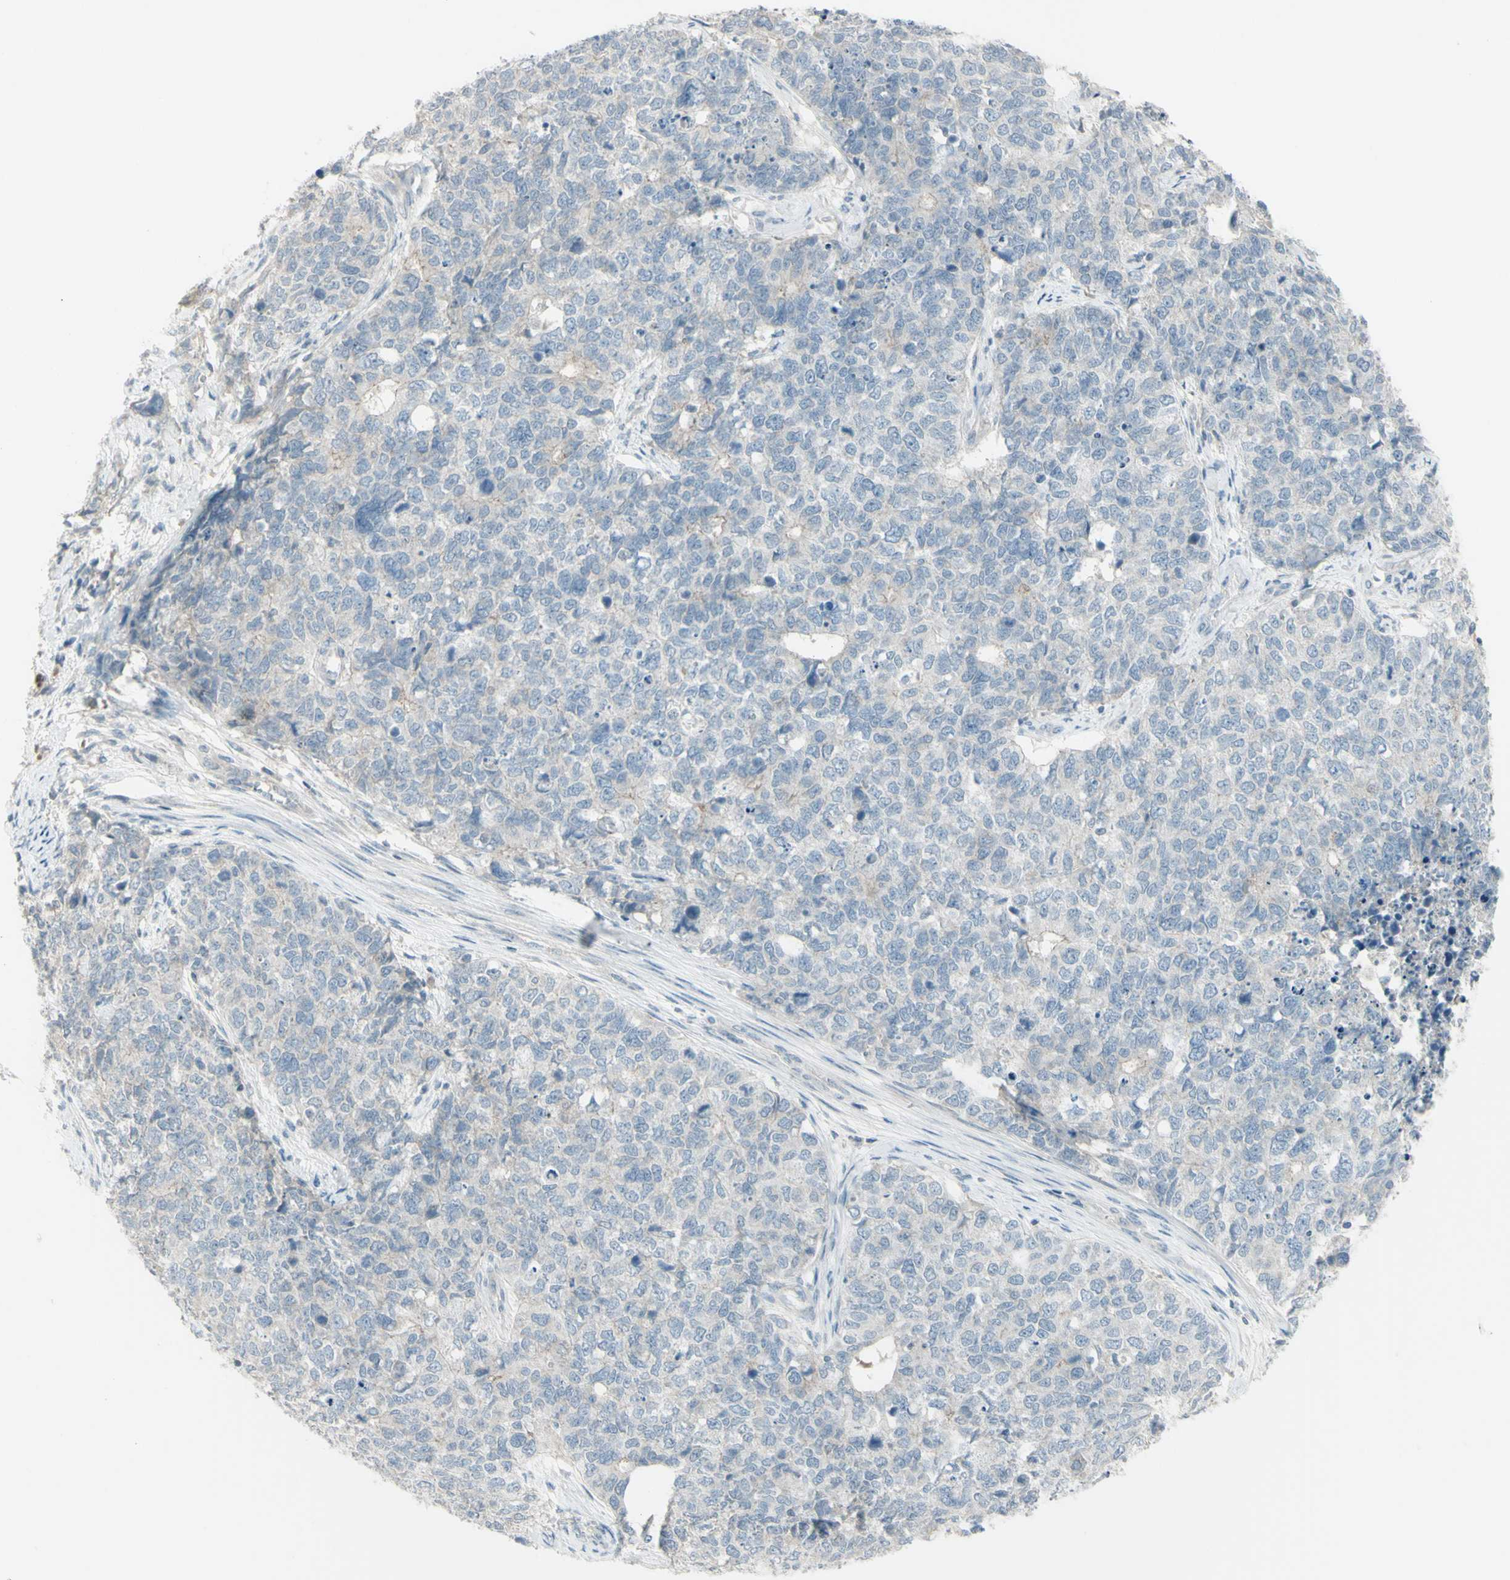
{"staining": {"intensity": "weak", "quantity": ">75%", "location": "cytoplasmic/membranous"}, "tissue": "cervical cancer", "cell_type": "Tumor cells", "image_type": "cancer", "snomed": [{"axis": "morphology", "description": "Squamous cell carcinoma, NOS"}, {"axis": "topography", "description": "Cervix"}], "caption": "DAB (3,3'-diaminobenzidine) immunohistochemical staining of cervical cancer (squamous cell carcinoma) demonstrates weak cytoplasmic/membranous protein expression in about >75% of tumor cells.", "gene": "SH3GL2", "patient": {"sex": "female", "age": 63}}